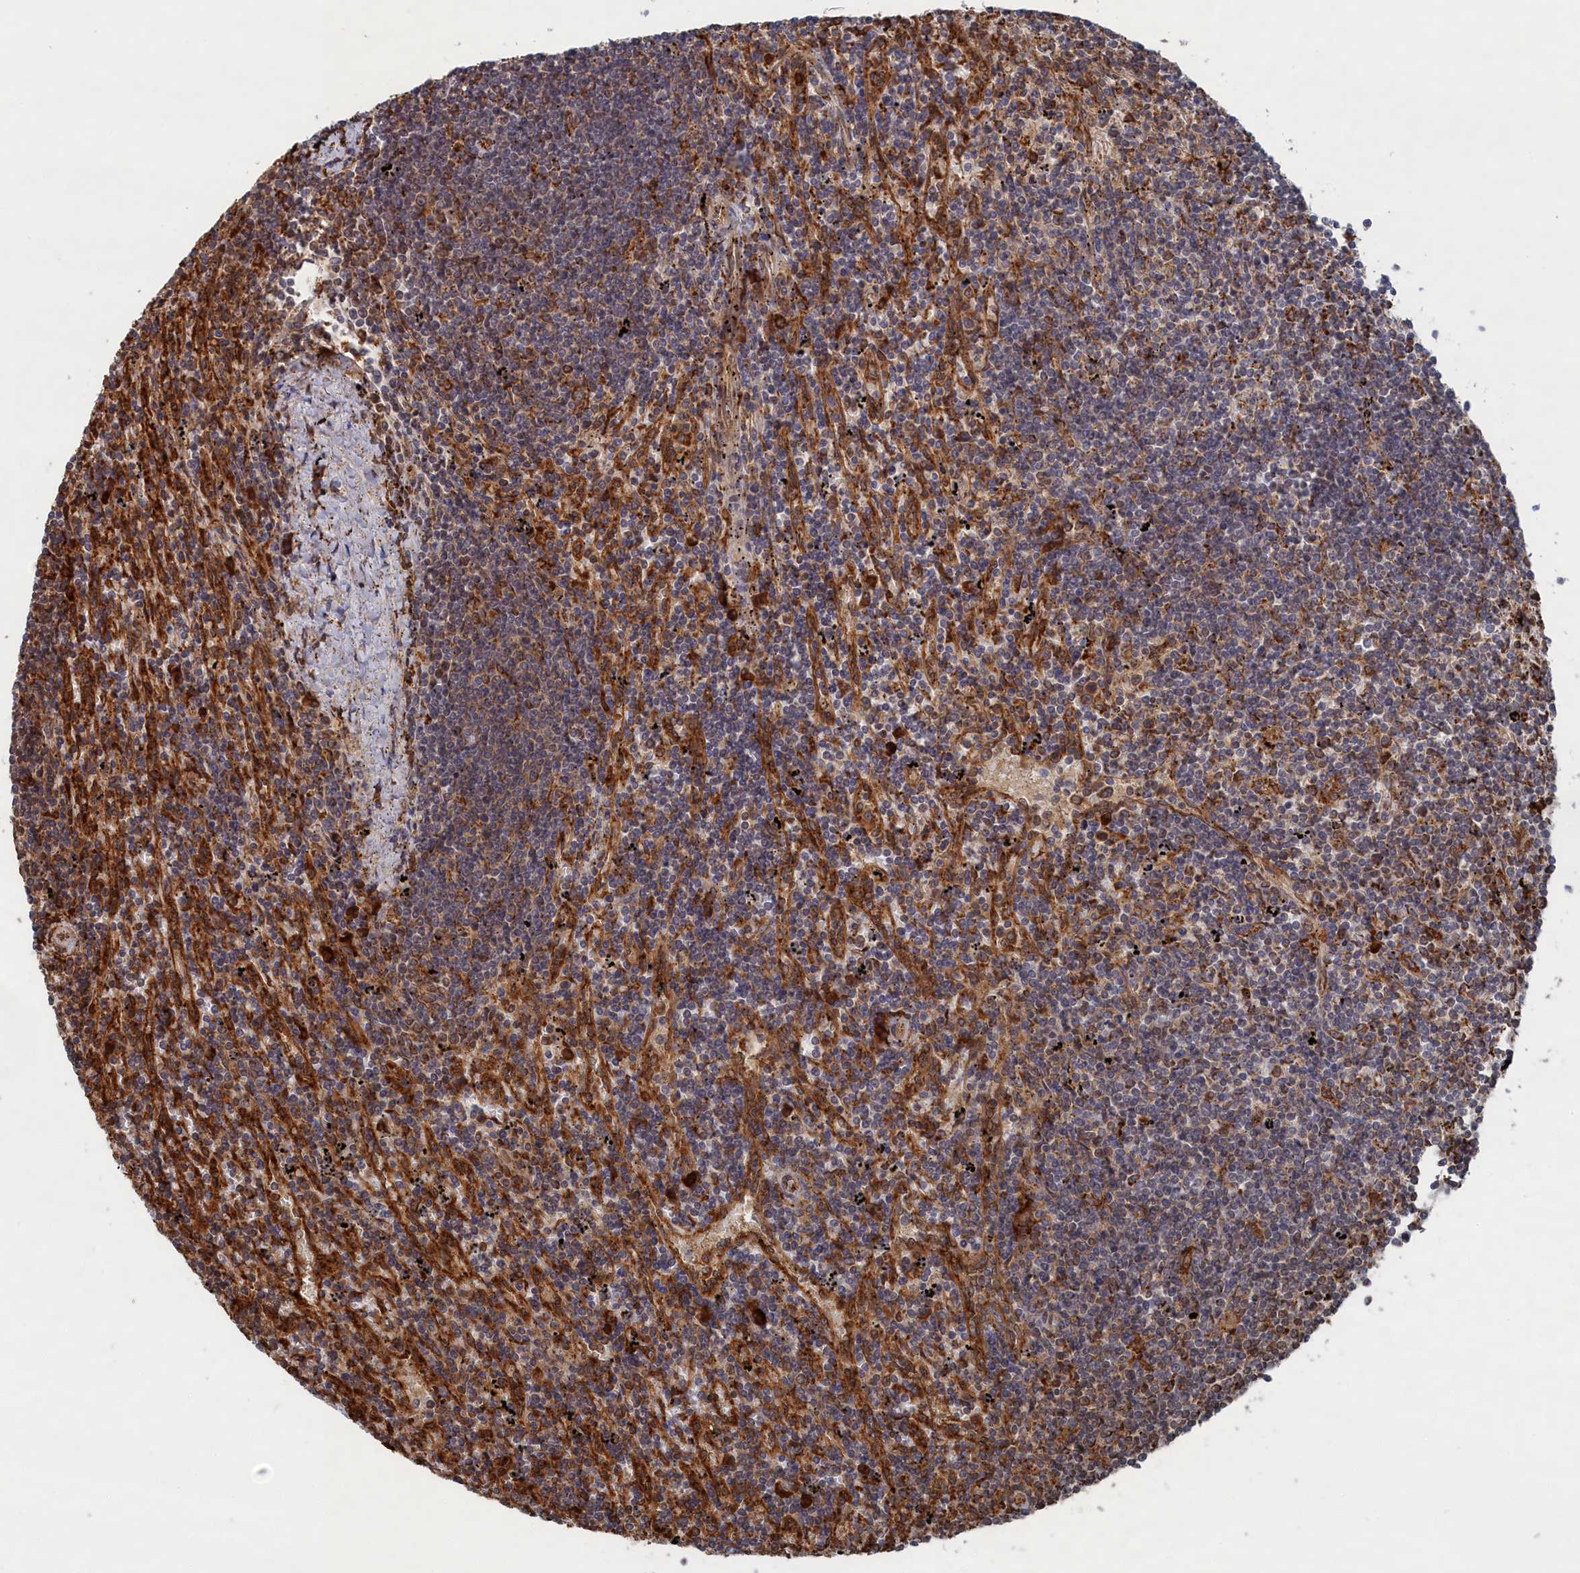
{"staining": {"intensity": "weak", "quantity": "25%-75%", "location": "cytoplasmic/membranous"}, "tissue": "lymphoma", "cell_type": "Tumor cells", "image_type": "cancer", "snomed": [{"axis": "morphology", "description": "Malignant lymphoma, non-Hodgkin's type, Low grade"}, {"axis": "topography", "description": "Spleen"}], "caption": "Protein staining shows weak cytoplasmic/membranous expression in about 25%-75% of tumor cells in lymphoma. (DAB (3,3'-diaminobenzidine) IHC, brown staining for protein, blue staining for nuclei).", "gene": "BPIFB6", "patient": {"sex": "male", "age": 76}}